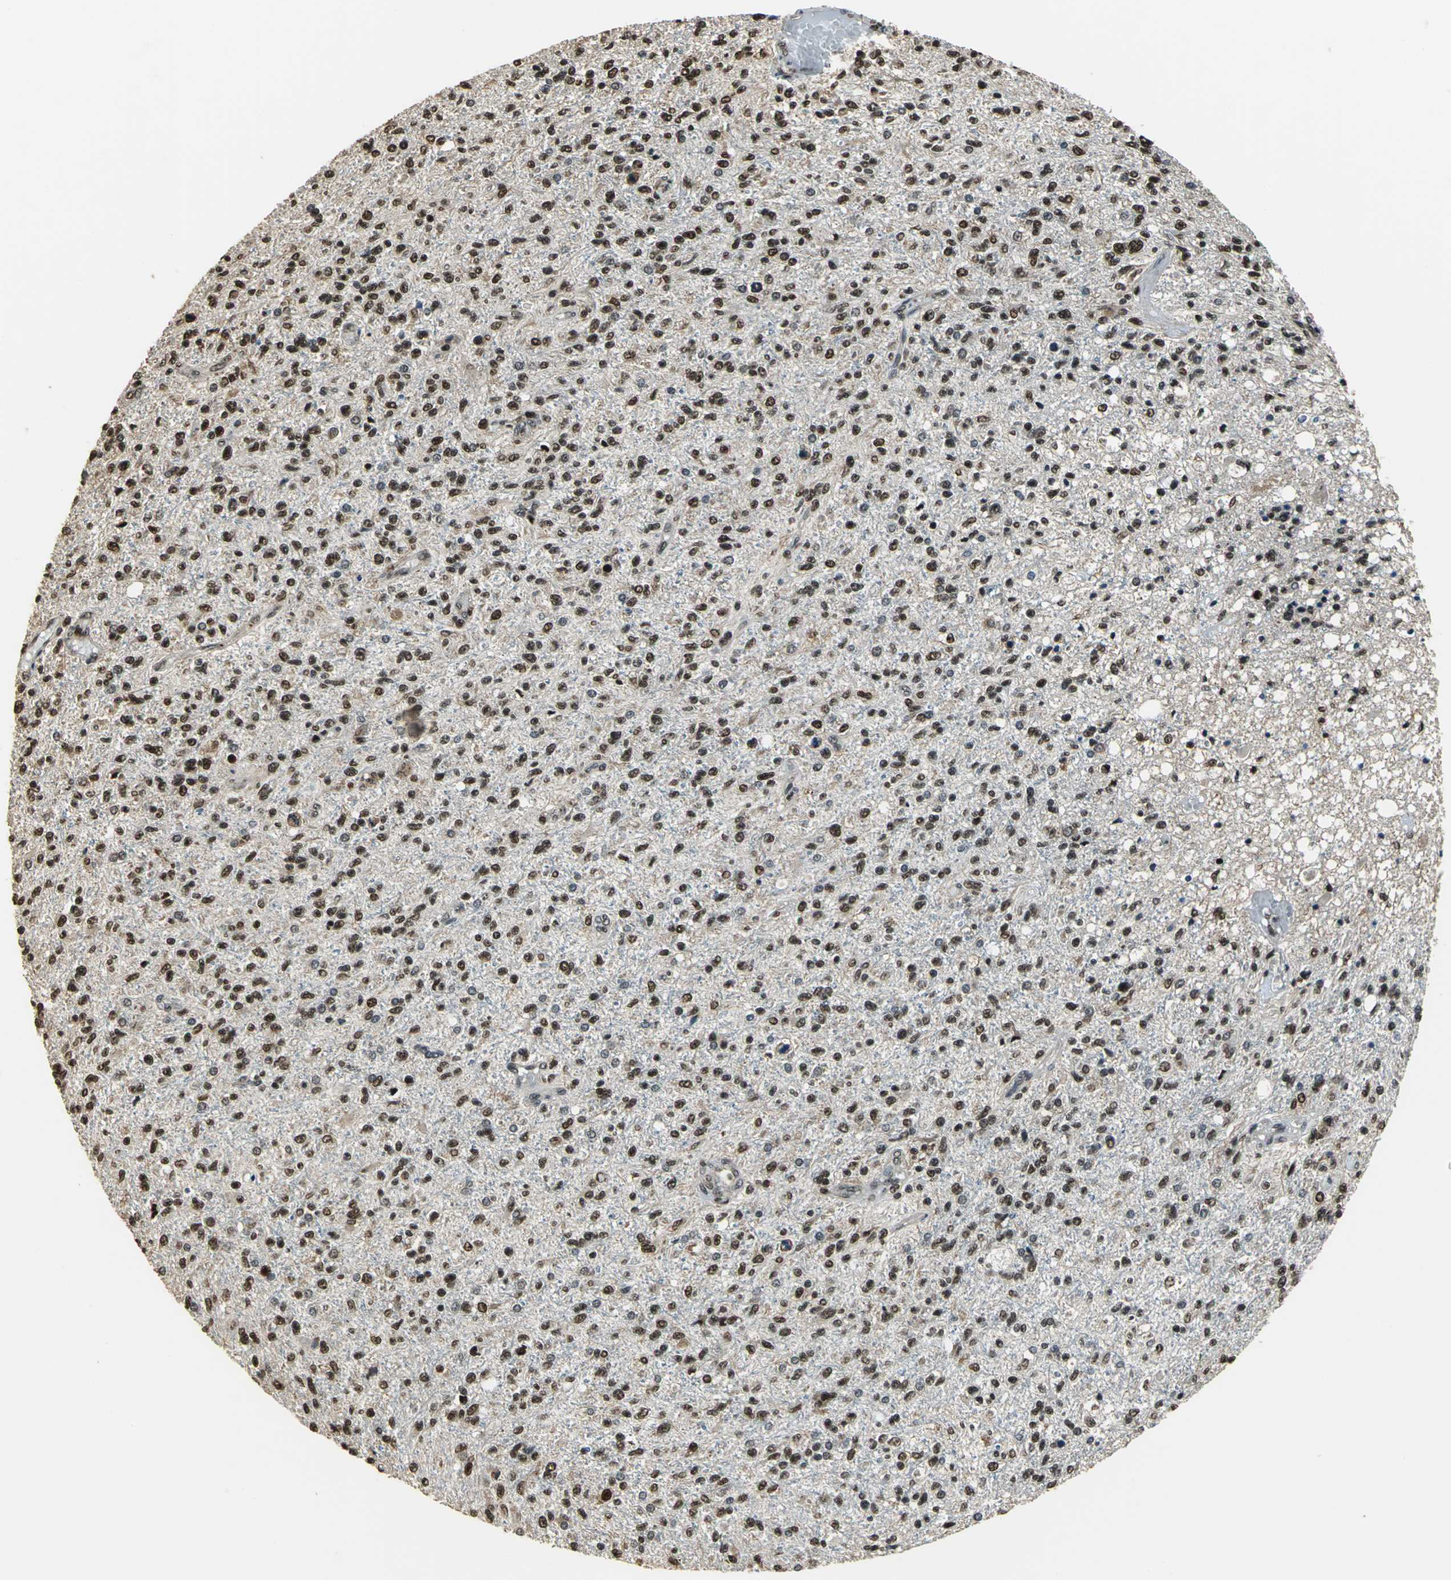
{"staining": {"intensity": "strong", "quantity": ">75%", "location": "nuclear"}, "tissue": "glioma", "cell_type": "Tumor cells", "image_type": "cancer", "snomed": [{"axis": "morphology", "description": "Glioma, malignant, High grade"}, {"axis": "topography", "description": "Cerebral cortex"}], "caption": "This photomicrograph exhibits glioma stained with immunohistochemistry to label a protein in brown. The nuclear of tumor cells show strong positivity for the protein. Nuclei are counter-stained blue.", "gene": "MIS18BP1", "patient": {"sex": "male", "age": 76}}